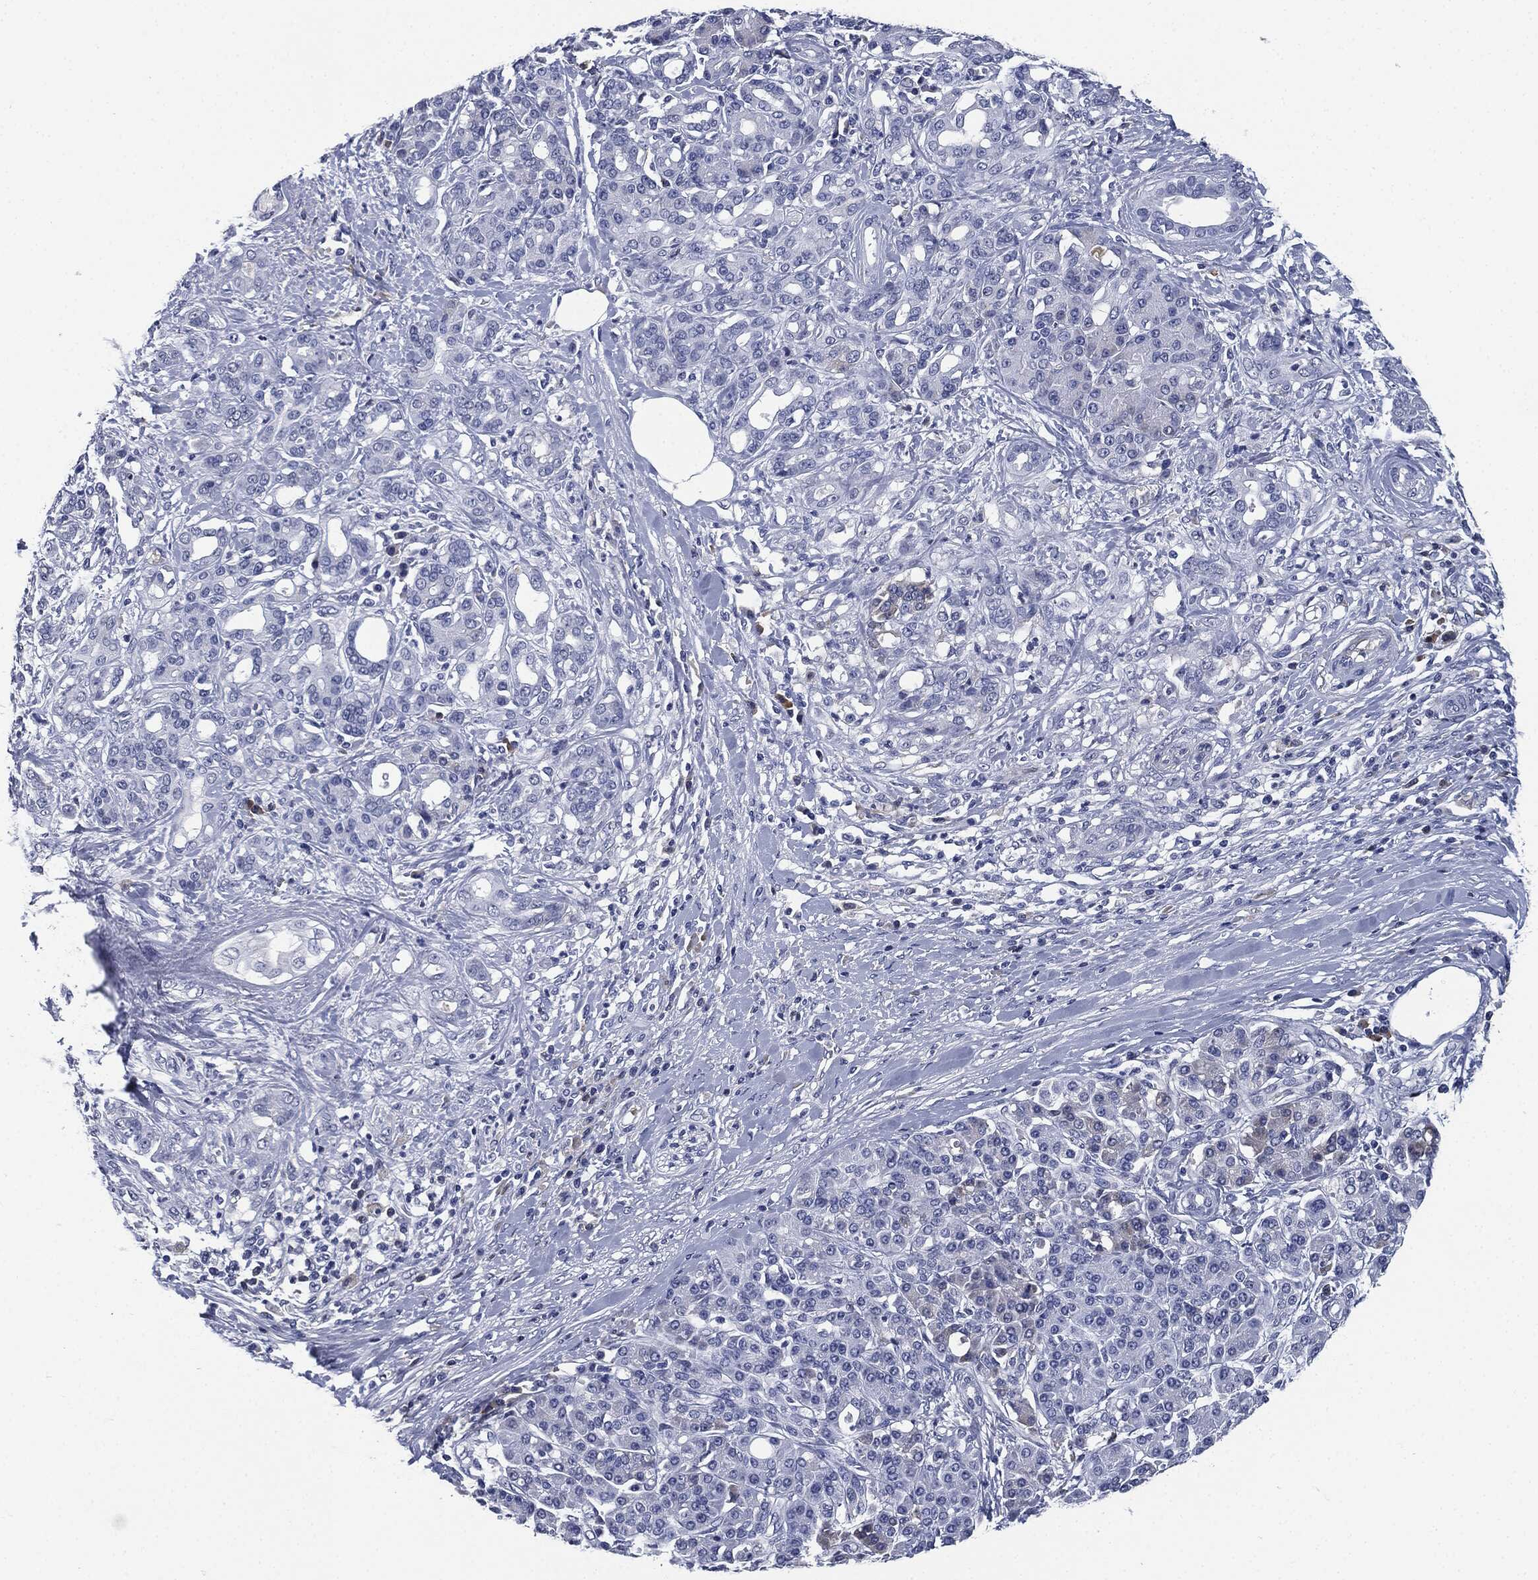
{"staining": {"intensity": "negative", "quantity": "none", "location": "none"}, "tissue": "pancreatic cancer", "cell_type": "Tumor cells", "image_type": "cancer", "snomed": [{"axis": "morphology", "description": "Adenocarcinoma, NOS"}, {"axis": "topography", "description": "Pancreas"}], "caption": "The histopathology image displays no staining of tumor cells in adenocarcinoma (pancreatic).", "gene": "SIGLEC7", "patient": {"sex": "female", "age": 56}}